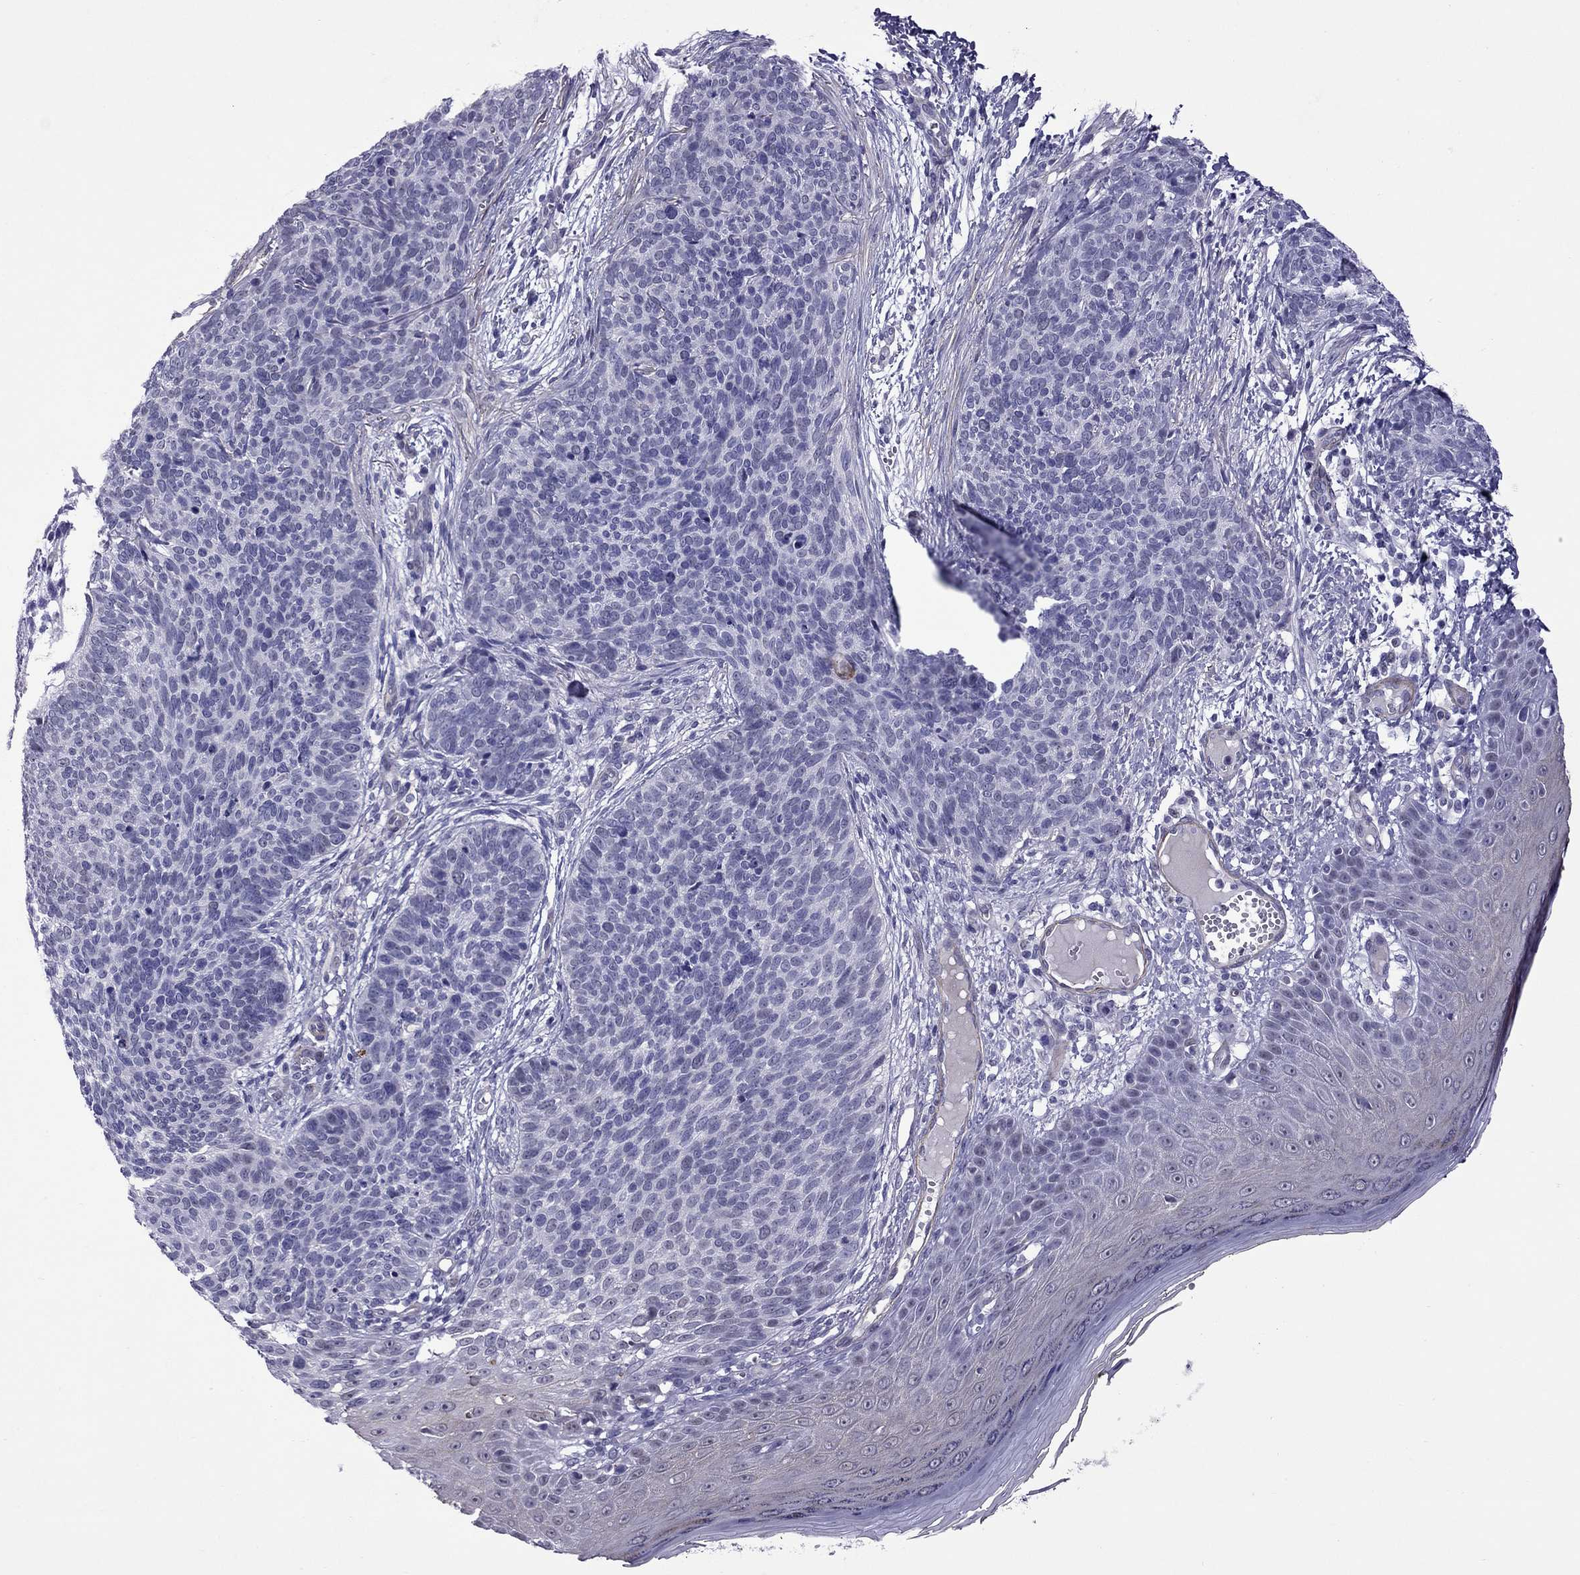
{"staining": {"intensity": "negative", "quantity": "none", "location": "none"}, "tissue": "skin cancer", "cell_type": "Tumor cells", "image_type": "cancer", "snomed": [{"axis": "morphology", "description": "Basal cell carcinoma"}, {"axis": "topography", "description": "Skin"}], "caption": "This is a image of immunohistochemistry staining of basal cell carcinoma (skin), which shows no positivity in tumor cells.", "gene": "CHRNA5", "patient": {"sex": "male", "age": 64}}